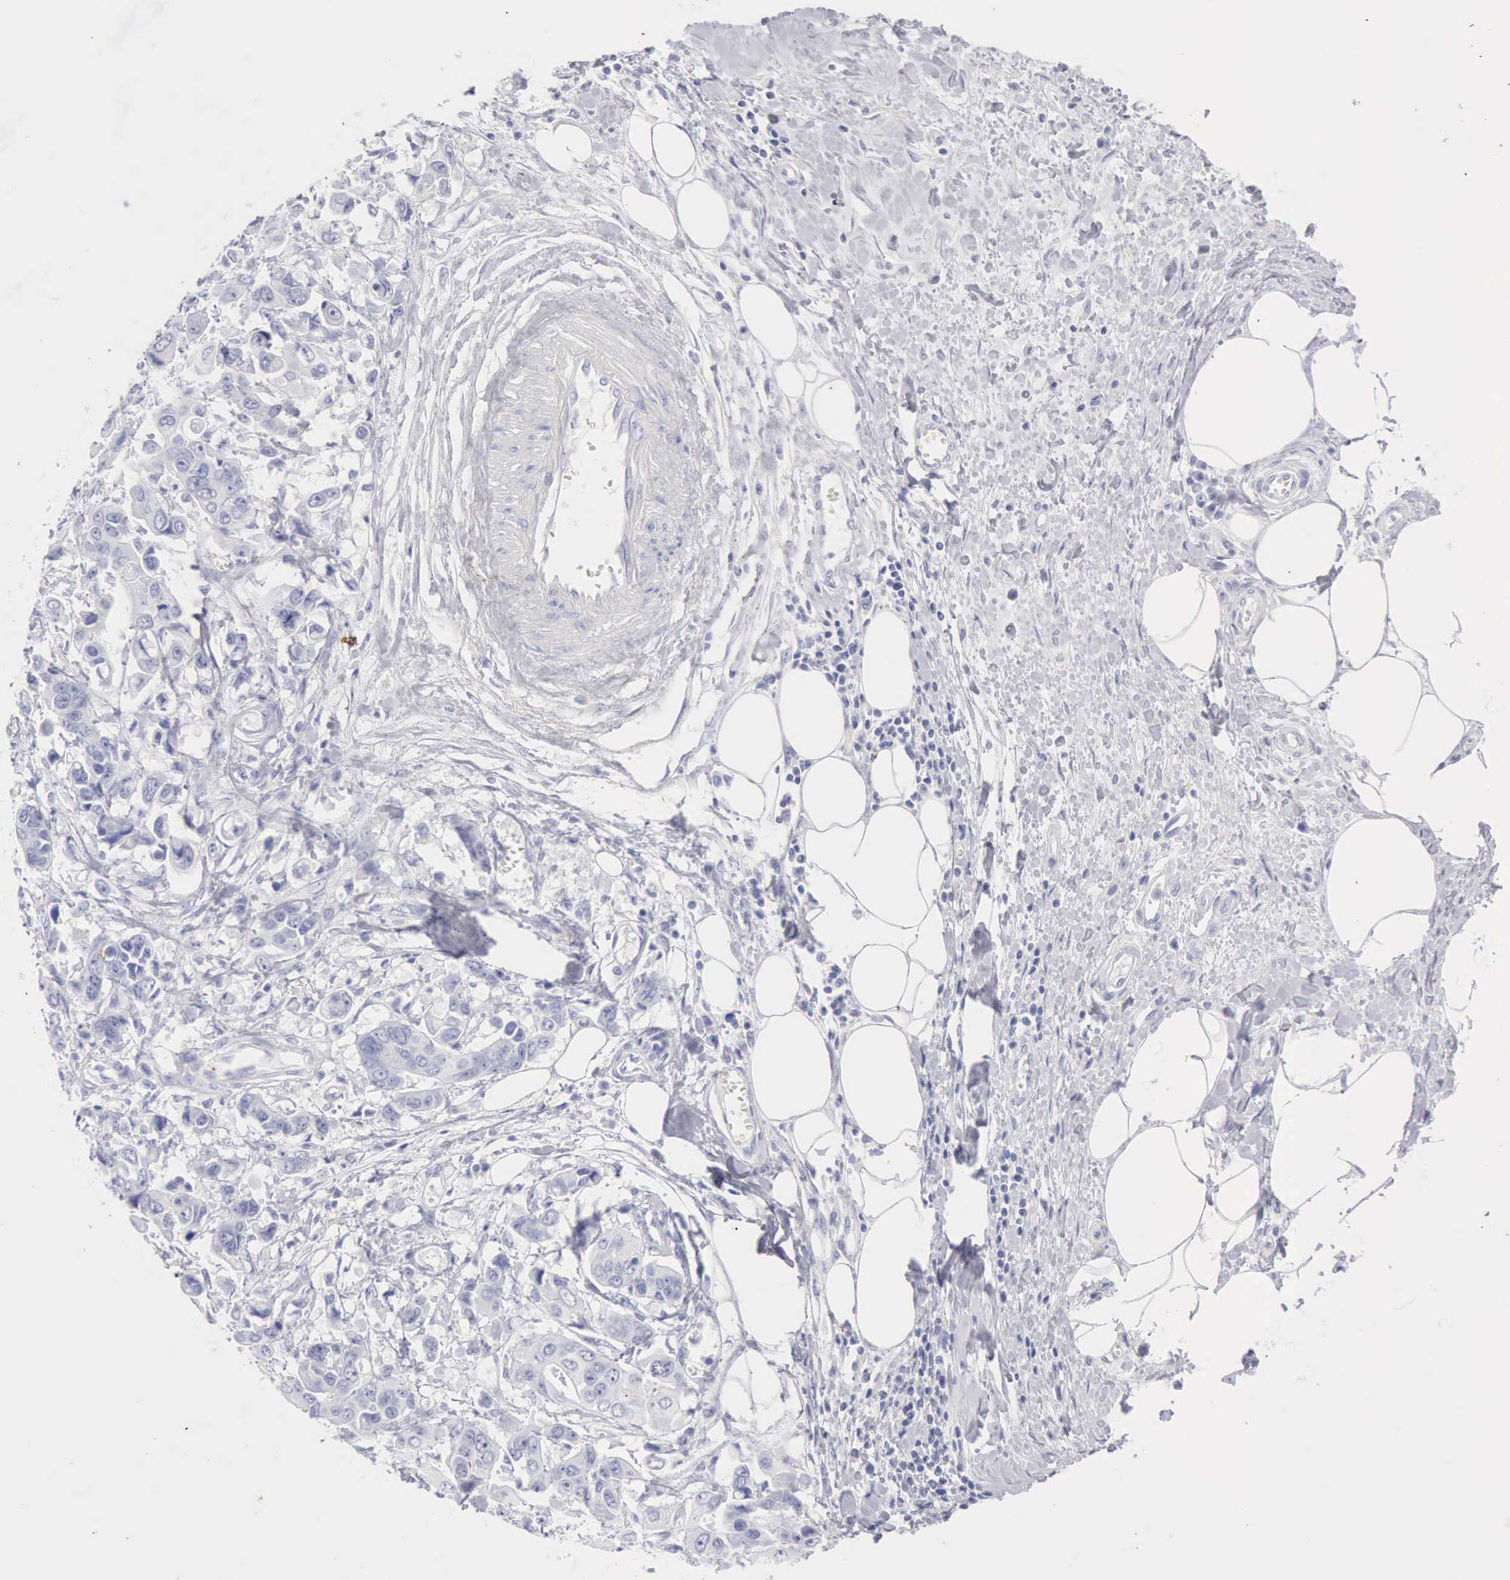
{"staining": {"intensity": "negative", "quantity": "none", "location": "none"}, "tissue": "stomach cancer", "cell_type": "Tumor cells", "image_type": "cancer", "snomed": [{"axis": "morphology", "description": "Adenocarcinoma, NOS"}, {"axis": "topography", "description": "Stomach, upper"}], "caption": "Immunohistochemistry photomicrograph of neoplastic tissue: human stomach adenocarcinoma stained with DAB (3,3'-diaminobenzidine) demonstrates no significant protein positivity in tumor cells.", "gene": "KRT10", "patient": {"sex": "male", "age": 80}}